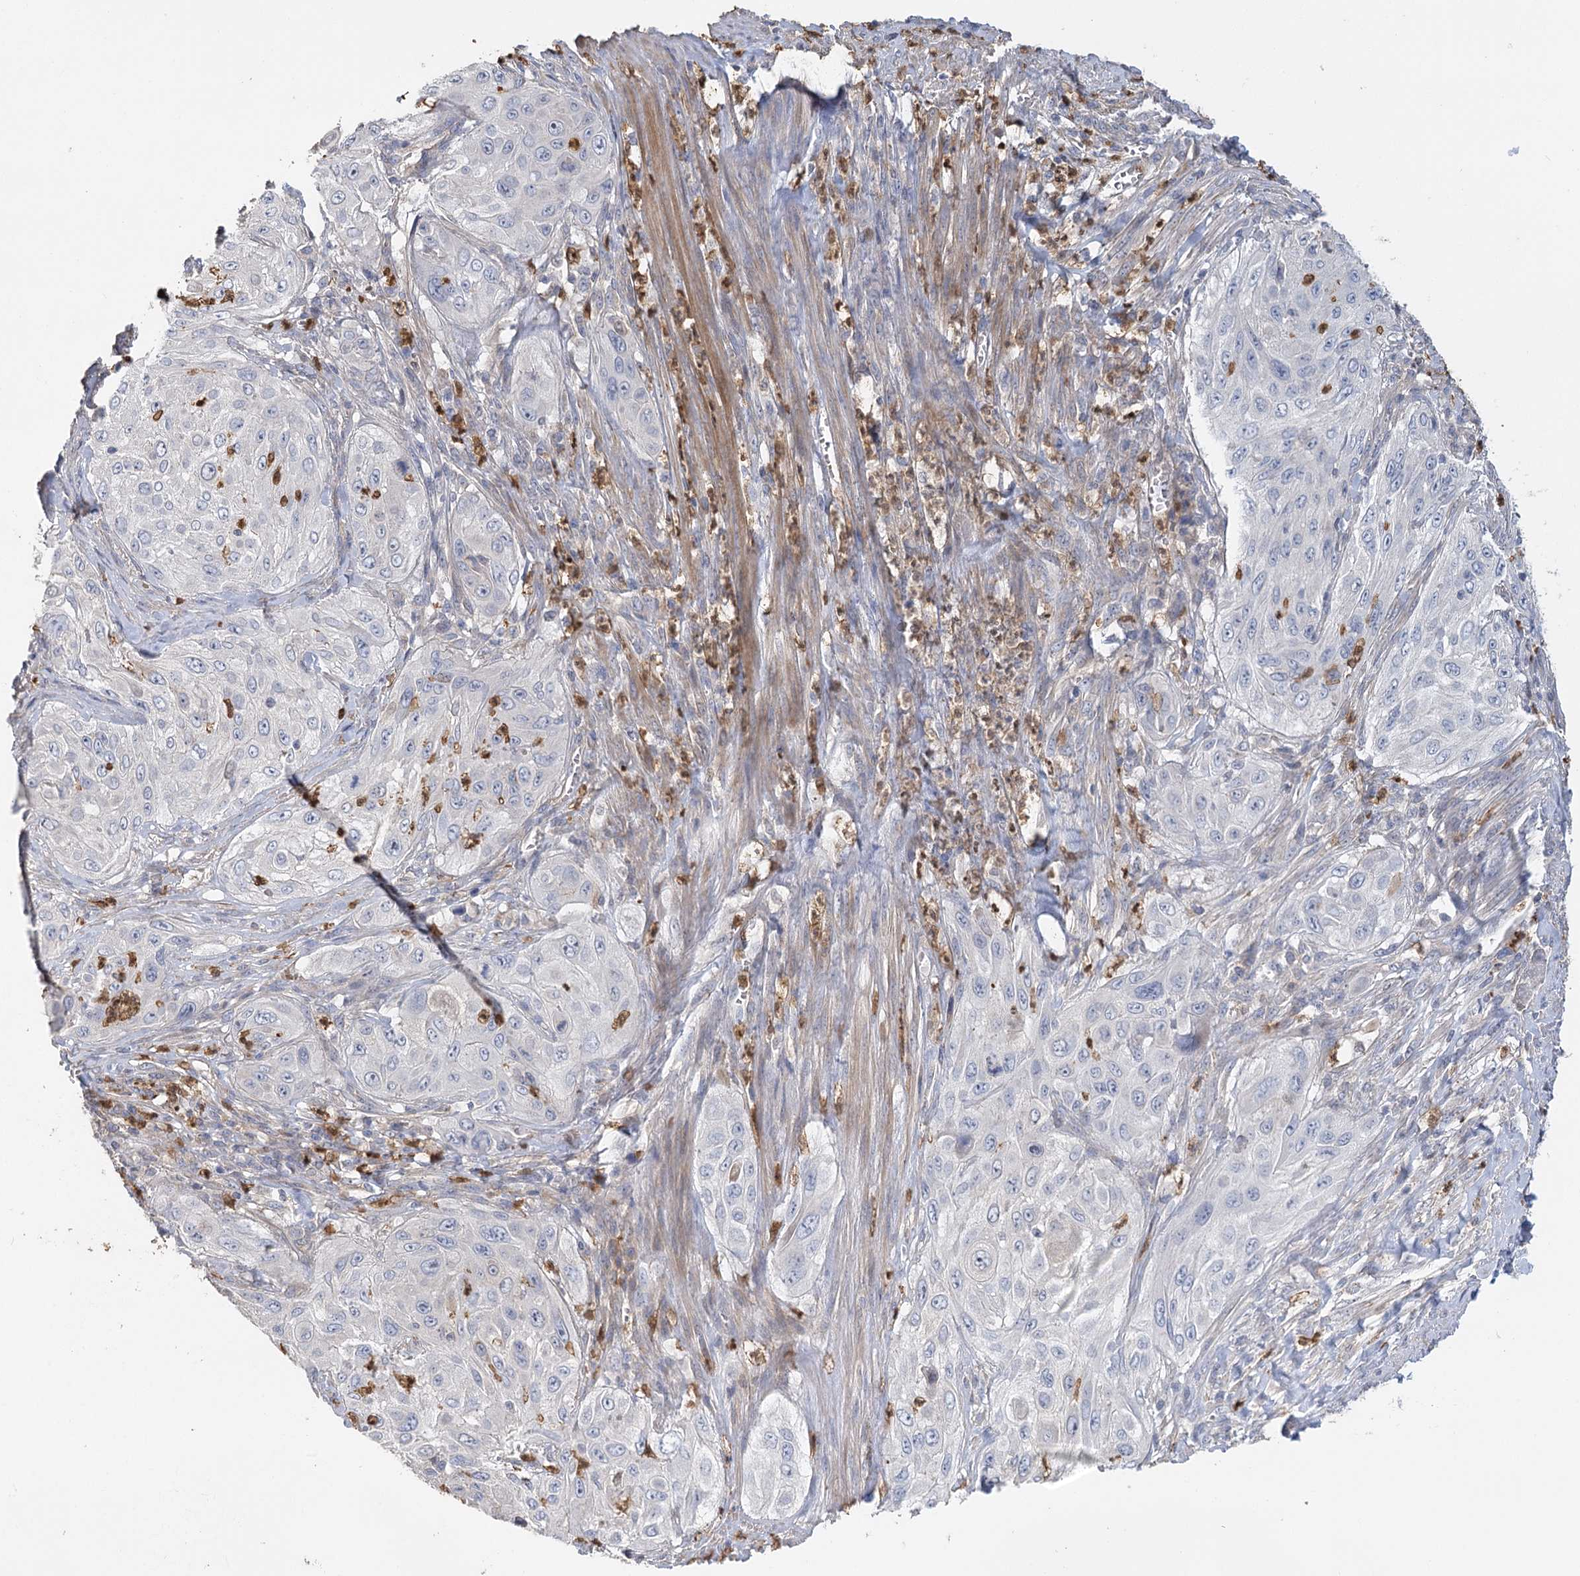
{"staining": {"intensity": "negative", "quantity": "none", "location": "none"}, "tissue": "cervical cancer", "cell_type": "Tumor cells", "image_type": "cancer", "snomed": [{"axis": "morphology", "description": "Squamous cell carcinoma, NOS"}, {"axis": "topography", "description": "Cervix"}], "caption": "Tumor cells show no significant positivity in cervical cancer (squamous cell carcinoma). (Stains: DAB IHC with hematoxylin counter stain, Microscopy: brightfield microscopy at high magnification).", "gene": "EPB41L5", "patient": {"sex": "female", "age": 42}}